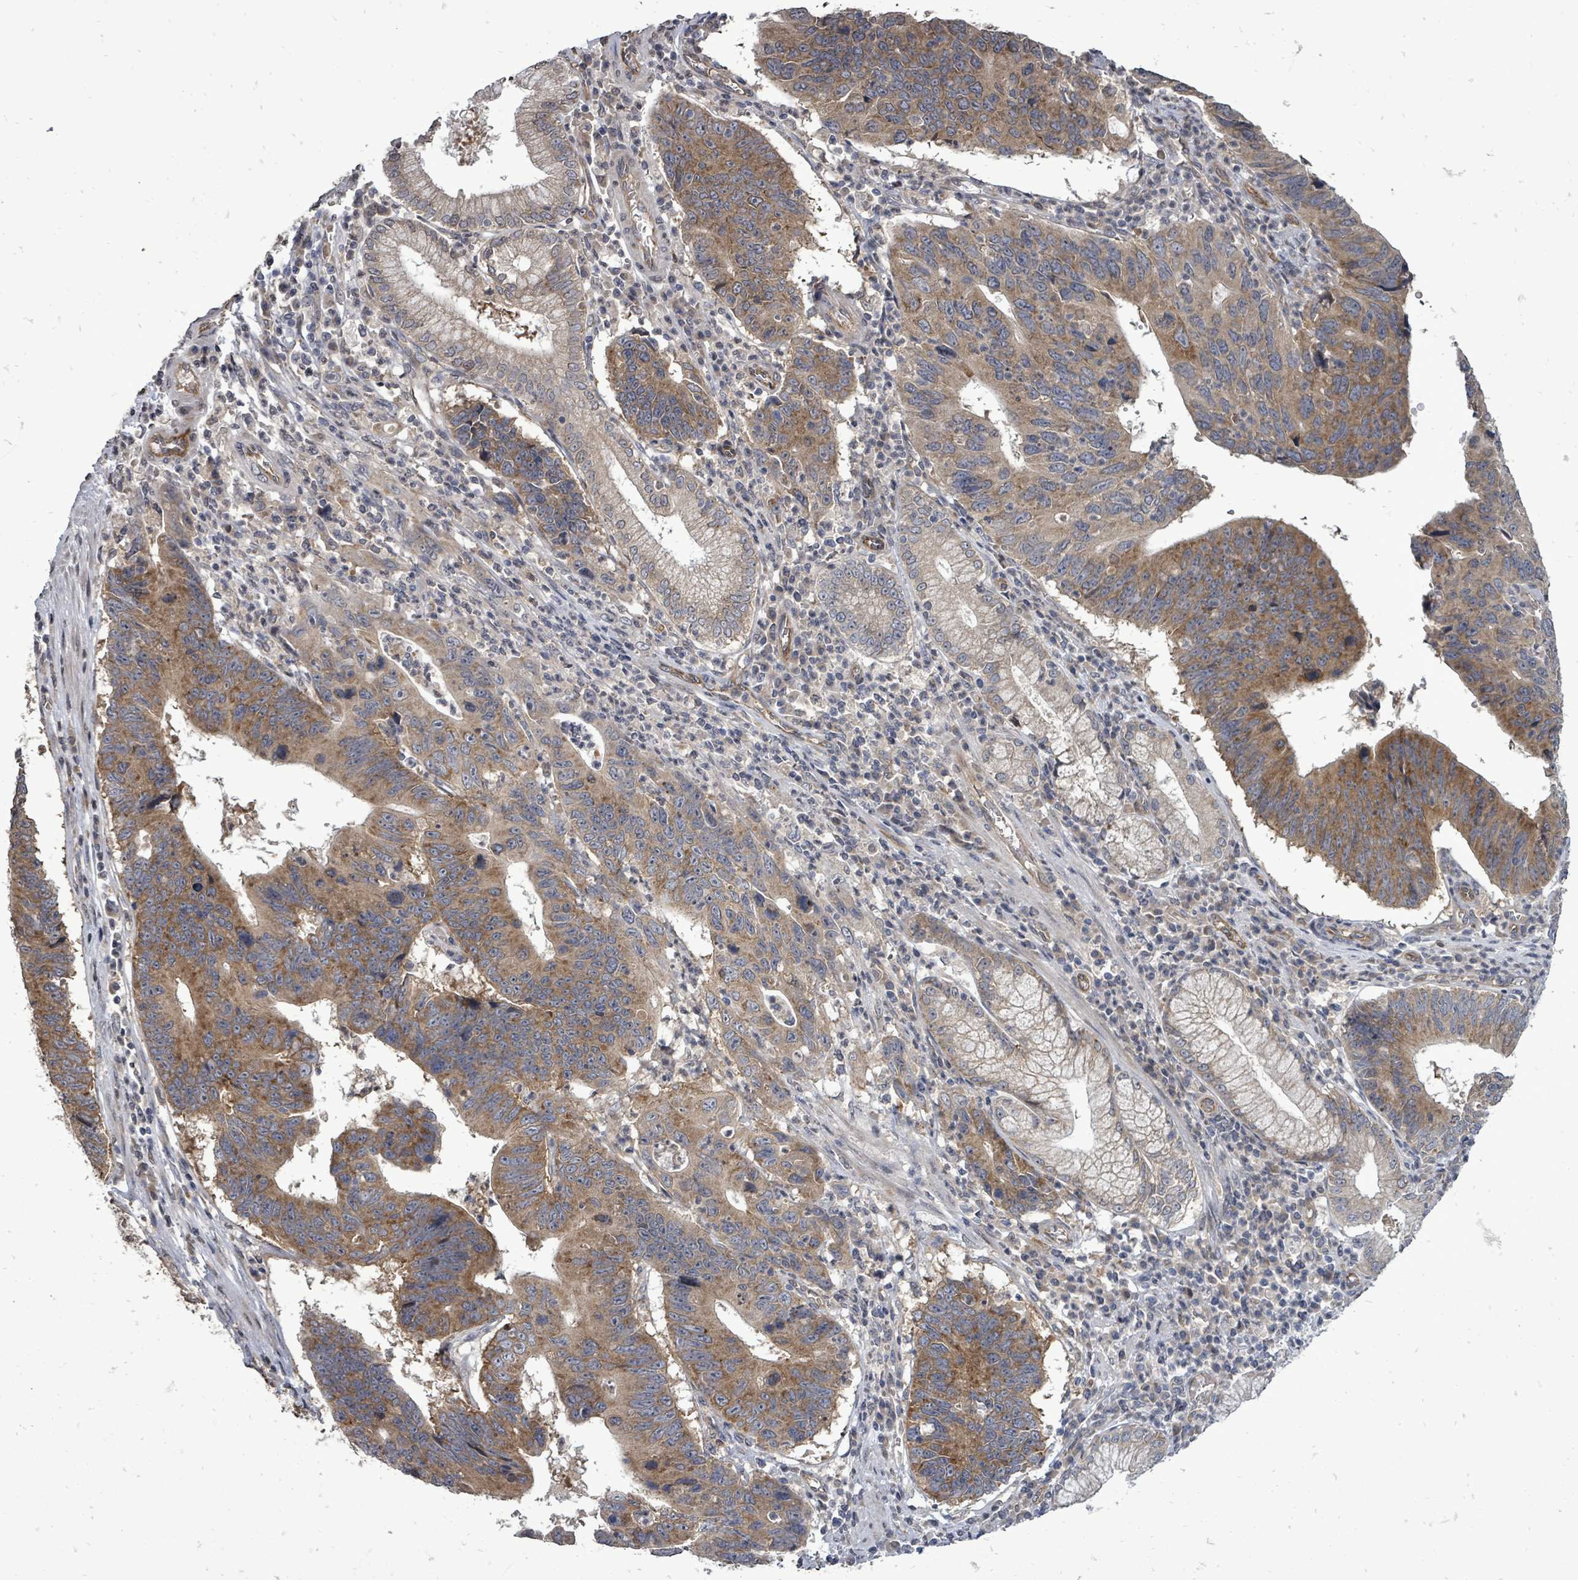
{"staining": {"intensity": "moderate", "quantity": ">75%", "location": "cytoplasmic/membranous"}, "tissue": "stomach cancer", "cell_type": "Tumor cells", "image_type": "cancer", "snomed": [{"axis": "morphology", "description": "Adenocarcinoma, NOS"}, {"axis": "topography", "description": "Stomach"}], "caption": "Brown immunohistochemical staining in human stomach adenocarcinoma reveals moderate cytoplasmic/membranous staining in approximately >75% of tumor cells. (IHC, brightfield microscopy, high magnification).", "gene": "RALGAPB", "patient": {"sex": "male", "age": 59}}